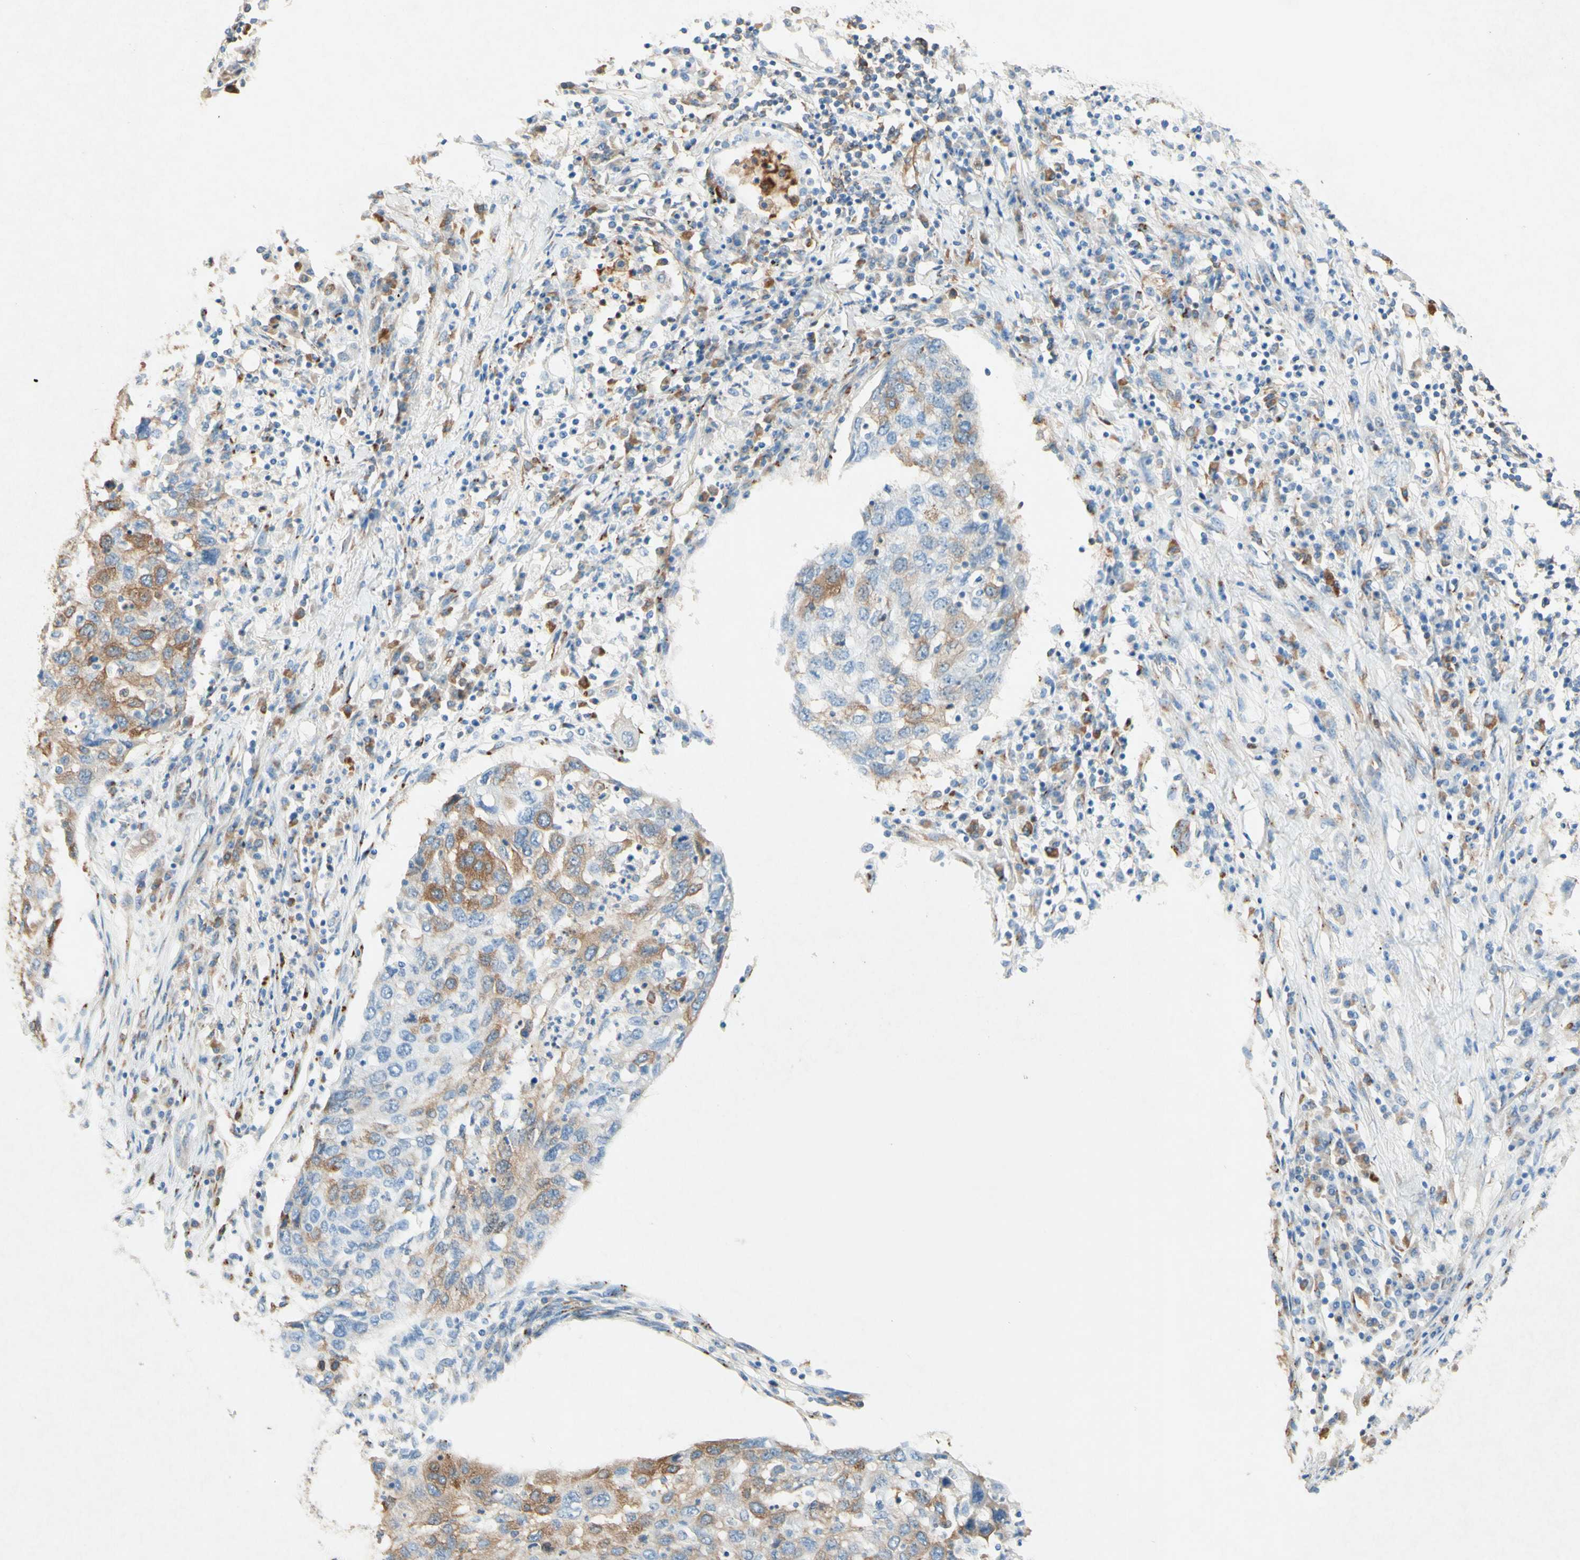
{"staining": {"intensity": "moderate", "quantity": "25%-75%", "location": "cytoplasmic/membranous"}, "tissue": "lung cancer", "cell_type": "Tumor cells", "image_type": "cancer", "snomed": [{"axis": "morphology", "description": "Squamous cell carcinoma, NOS"}, {"axis": "topography", "description": "Lung"}], "caption": "Immunohistochemistry (IHC) histopathology image of human lung cancer (squamous cell carcinoma) stained for a protein (brown), which demonstrates medium levels of moderate cytoplasmic/membranous expression in about 25%-75% of tumor cells.", "gene": "PABPC1", "patient": {"sex": "female", "age": 63}}